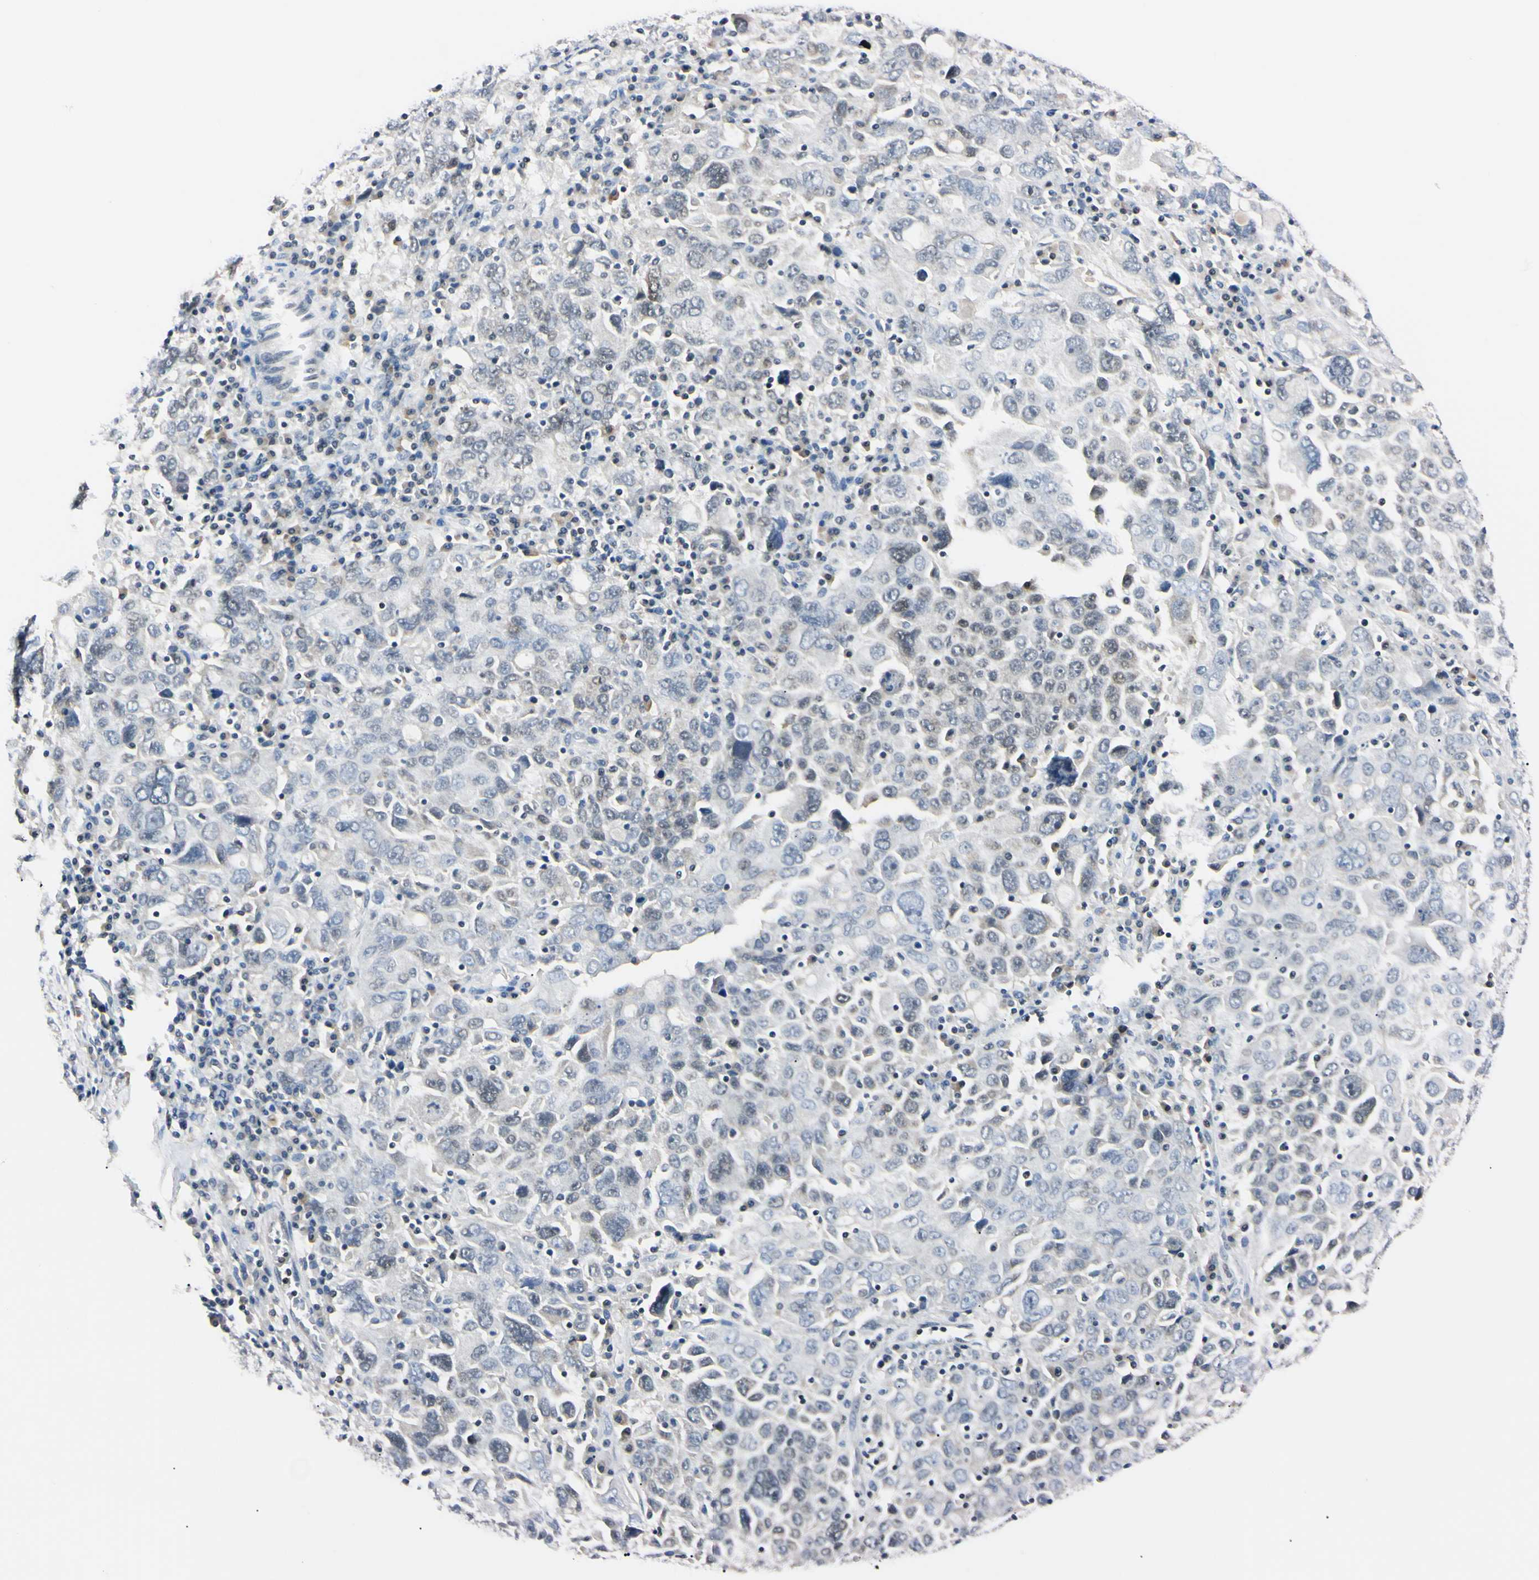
{"staining": {"intensity": "negative", "quantity": "none", "location": "none"}, "tissue": "ovarian cancer", "cell_type": "Tumor cells", "image_type": "cancer", "snomed": [{"axis": "morphology", "description": "Carcinoma, endometroid"}, {"axis": "topography", "description": "Ovary"}], "caption": "This is an immunohistochemistry photomicrograph of endometroid carcinoma (ovarian). There is no positivity in tumor cells.", "gene": "C1orf174", "patient": {"sex": "female", "age": 62}}